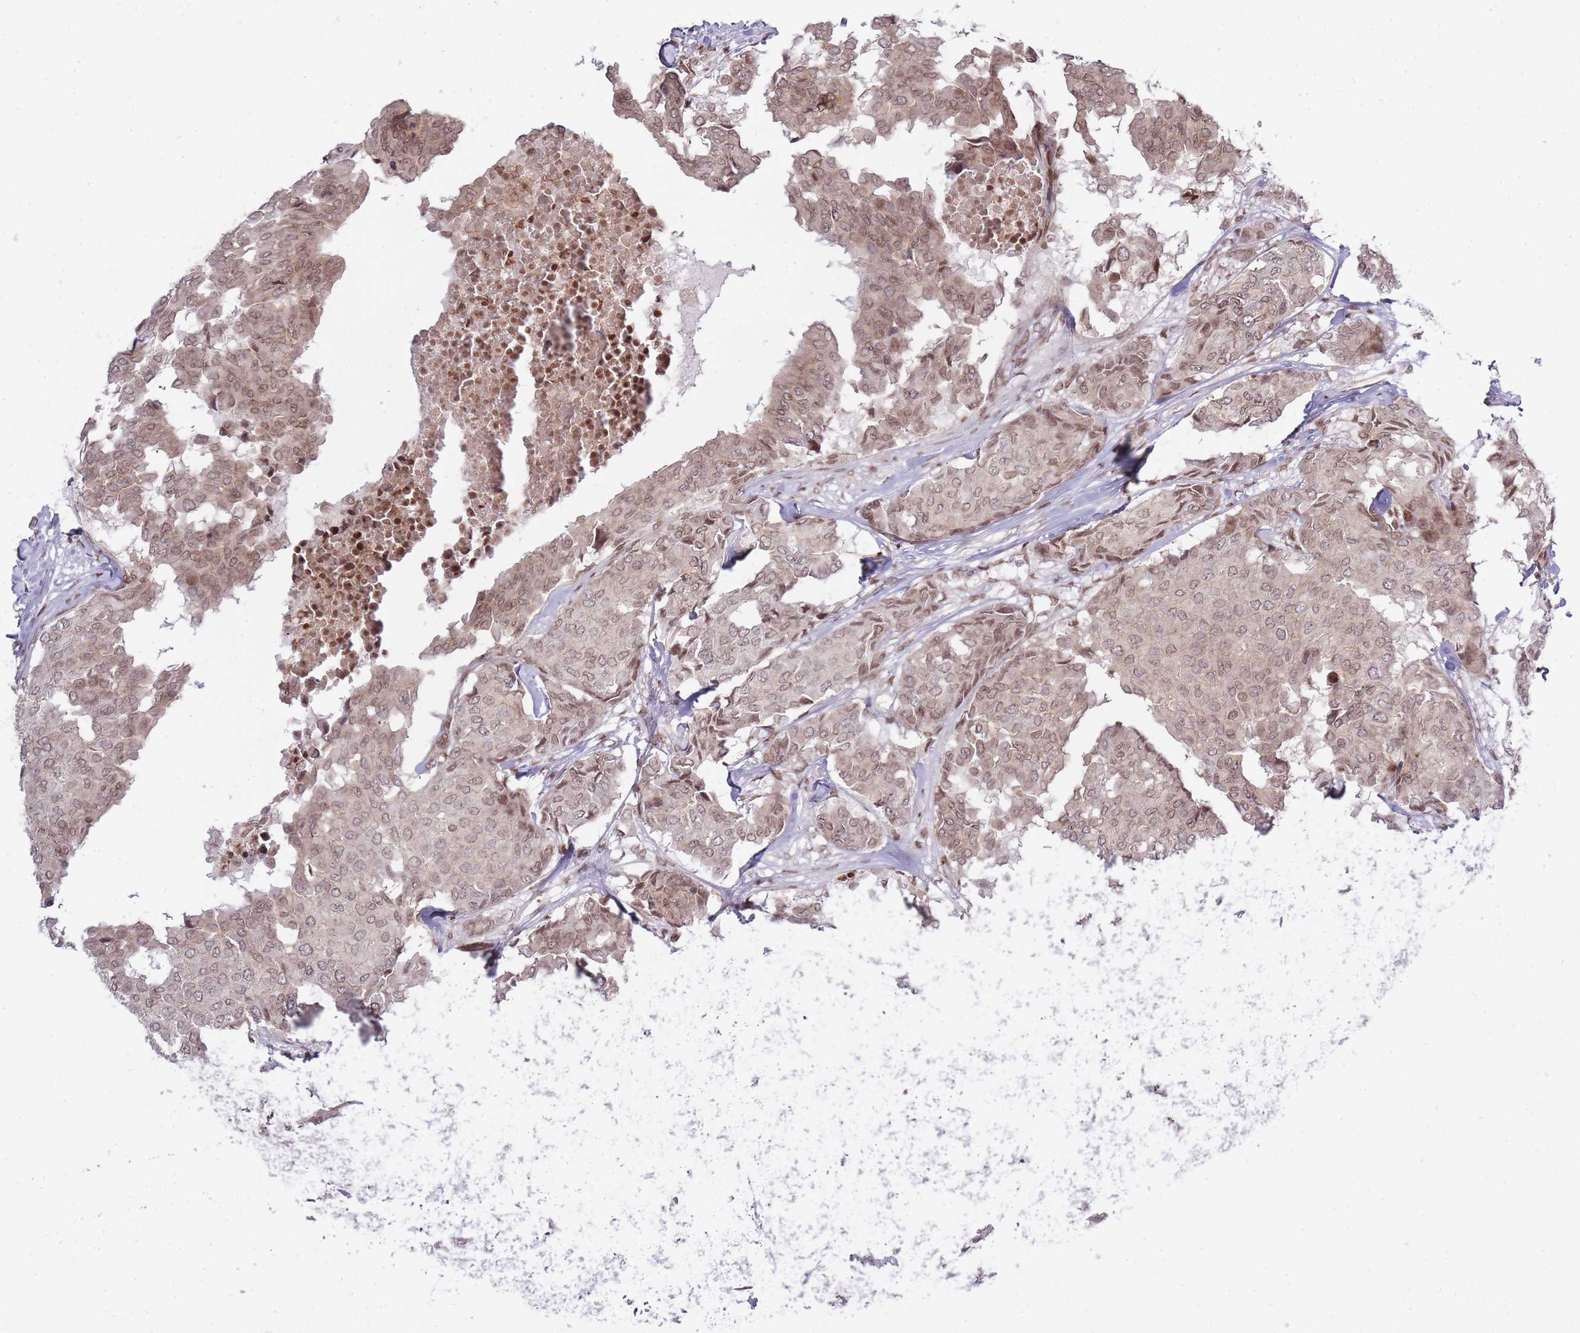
{"staining": {"intensity": "weak", "quantity": ">75%", "location": "nuclear"}, "tissue": "breast cancer", "cell_type": "Tumor cells", "image_type": "cancer", "snomed": [{"axis": "morphology", "description": "Duct carcinoma"}, {"axis": "topography", "description": "Breast"}], "caption": "Breast cancer stained with IHC reveals weak nuclear staining in approximately >75% of tumor cells.", "gene": "TMC6", "patient": {"sex": "female", "age": 75}}